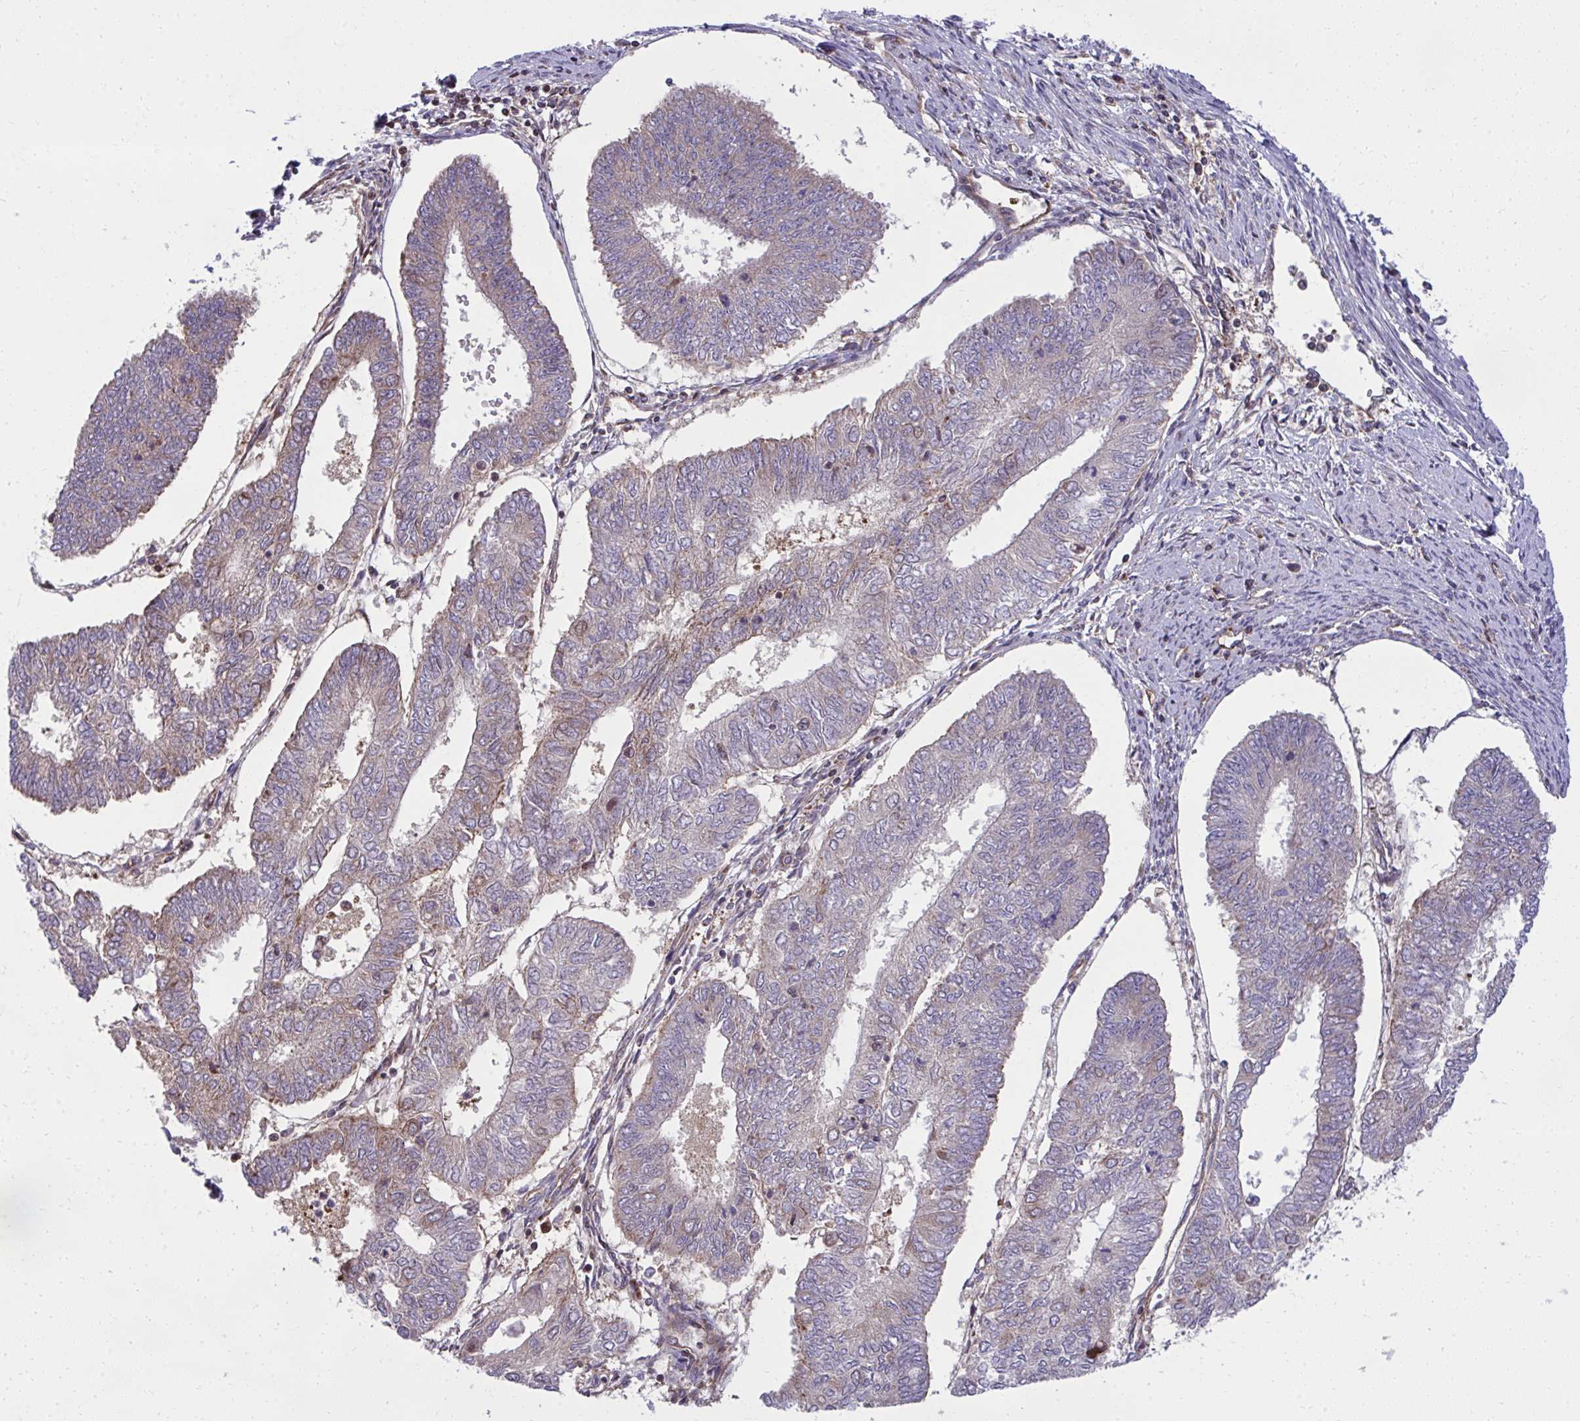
{"staining": {"intensity": "negative", "quantity": "none", "location": "none"}, "tissue": "endometrial cancer", "cell_type": "Tumor cells", "image_type": "cancer", "snomed": [{"axis": "morphology", "description": "Adenocarcinoma, NOS"}, {"axis": "topography", "description": "Endometrium"}], "caption": "IHC photomicrograph of neoplastic tissue: adenocarcinoma (endometrial) stained with DAB reveals no significant protein positivity in tumor cells. (DAB (3,3'-diaminobenzidine) IHC visualized using brightfield microscopy, high magnification).", "gene": "NMNAT3", "patient": {"sex": "female", "age": 68}}